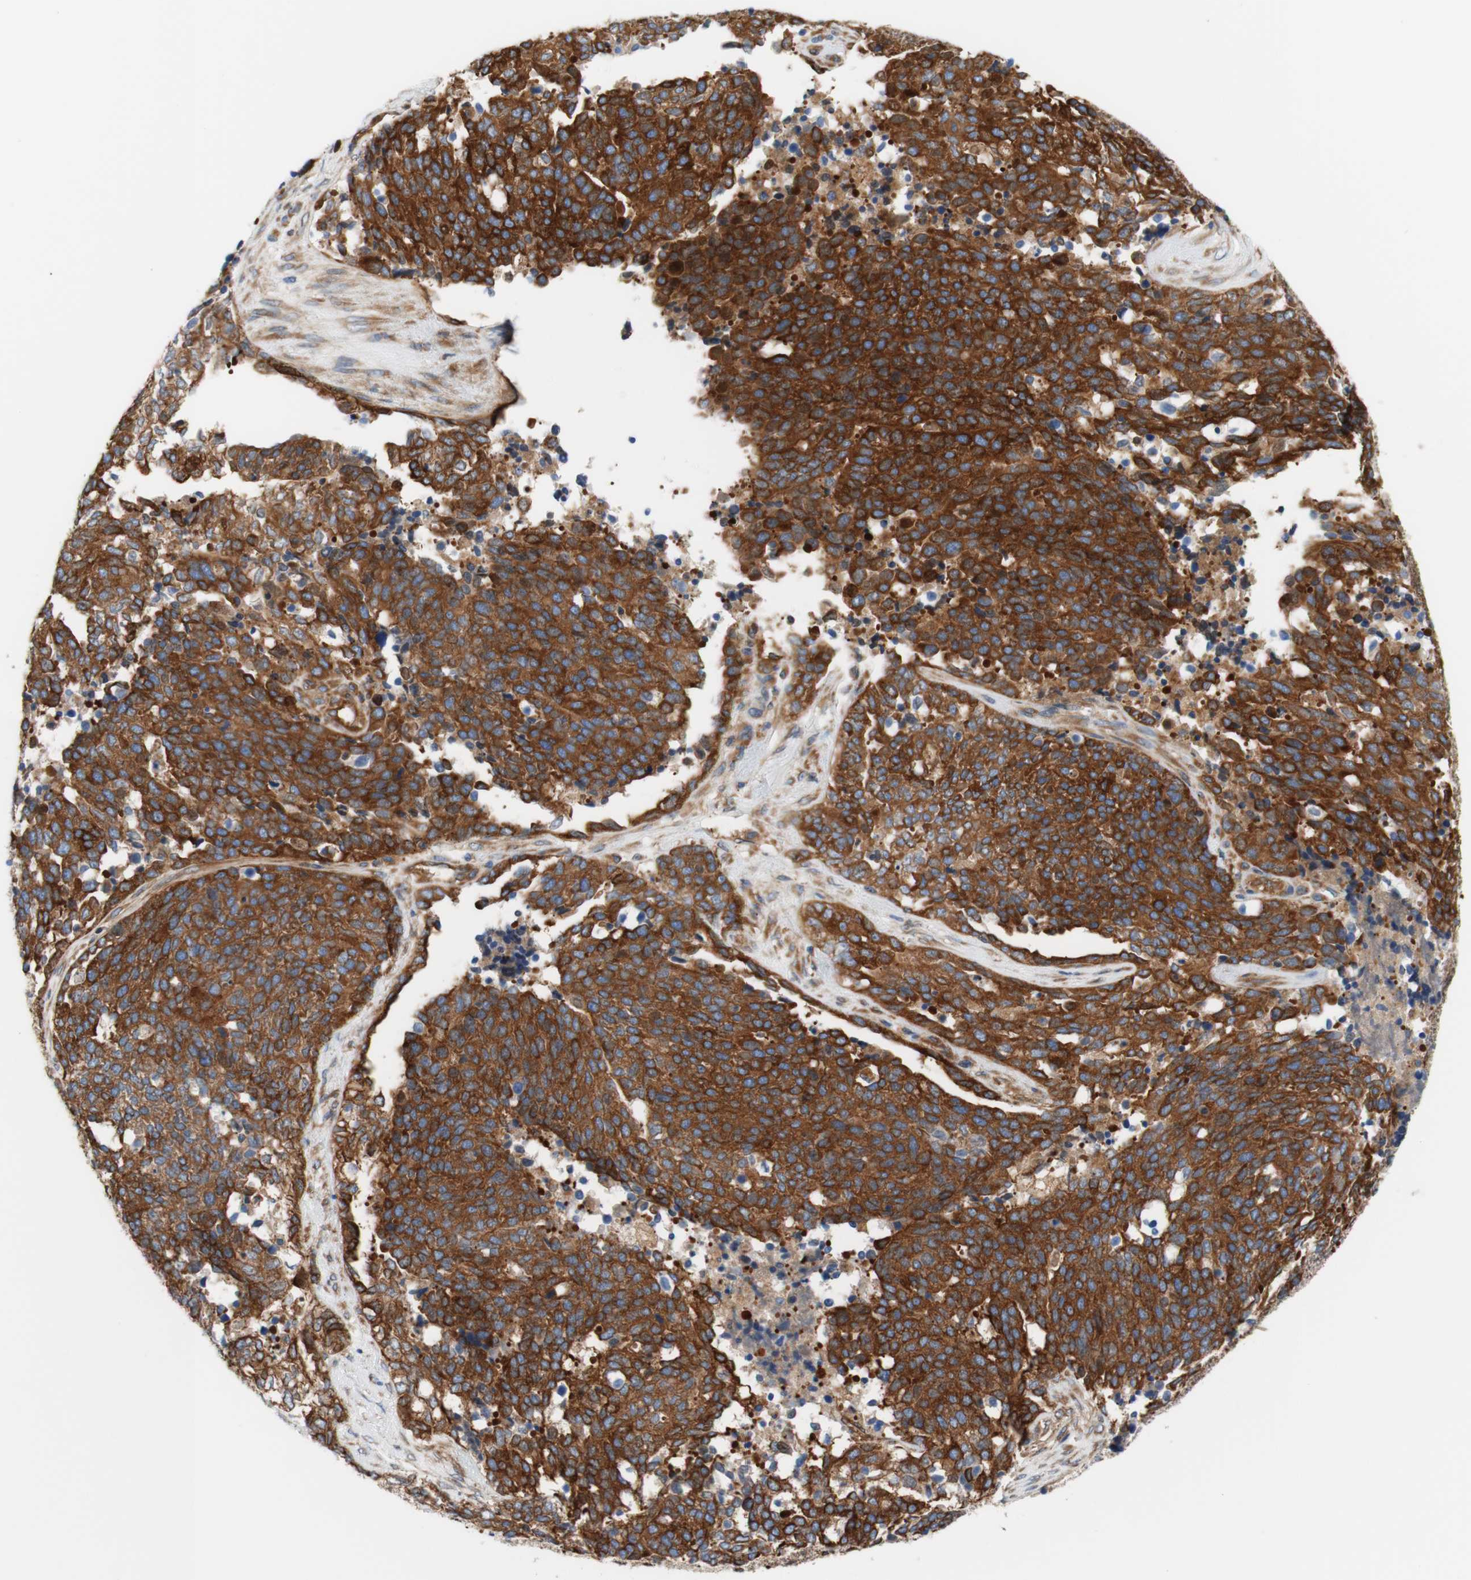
{"staining": {"intensity": "strong", "quantity": ">75%", "location": "cytoplasmic/membranous"}, "tissue": "ovarian cancer", "cell_type": "Tumor cells", "image_type": "cancer", "snomed": [{"axis": "morphology", "description": "Cystadenocarcinoma, serous, NOS"}, {"axis": "topography", "description": "Ovary"}], "caption": "The image exhibits staining of ovarian serous cystadenocarcinoma, revealing strong cytoplasmic/membranous protein positivity (brown color) within tumor cells. The protein is stained brown, and the nuclei are stained in blue (DAB (3,3'-diaminobenzidine) IHC with brightfield microscopy, high magnification).", "gene": "STOM", "patient": {"sex": "female", "age": 44}}